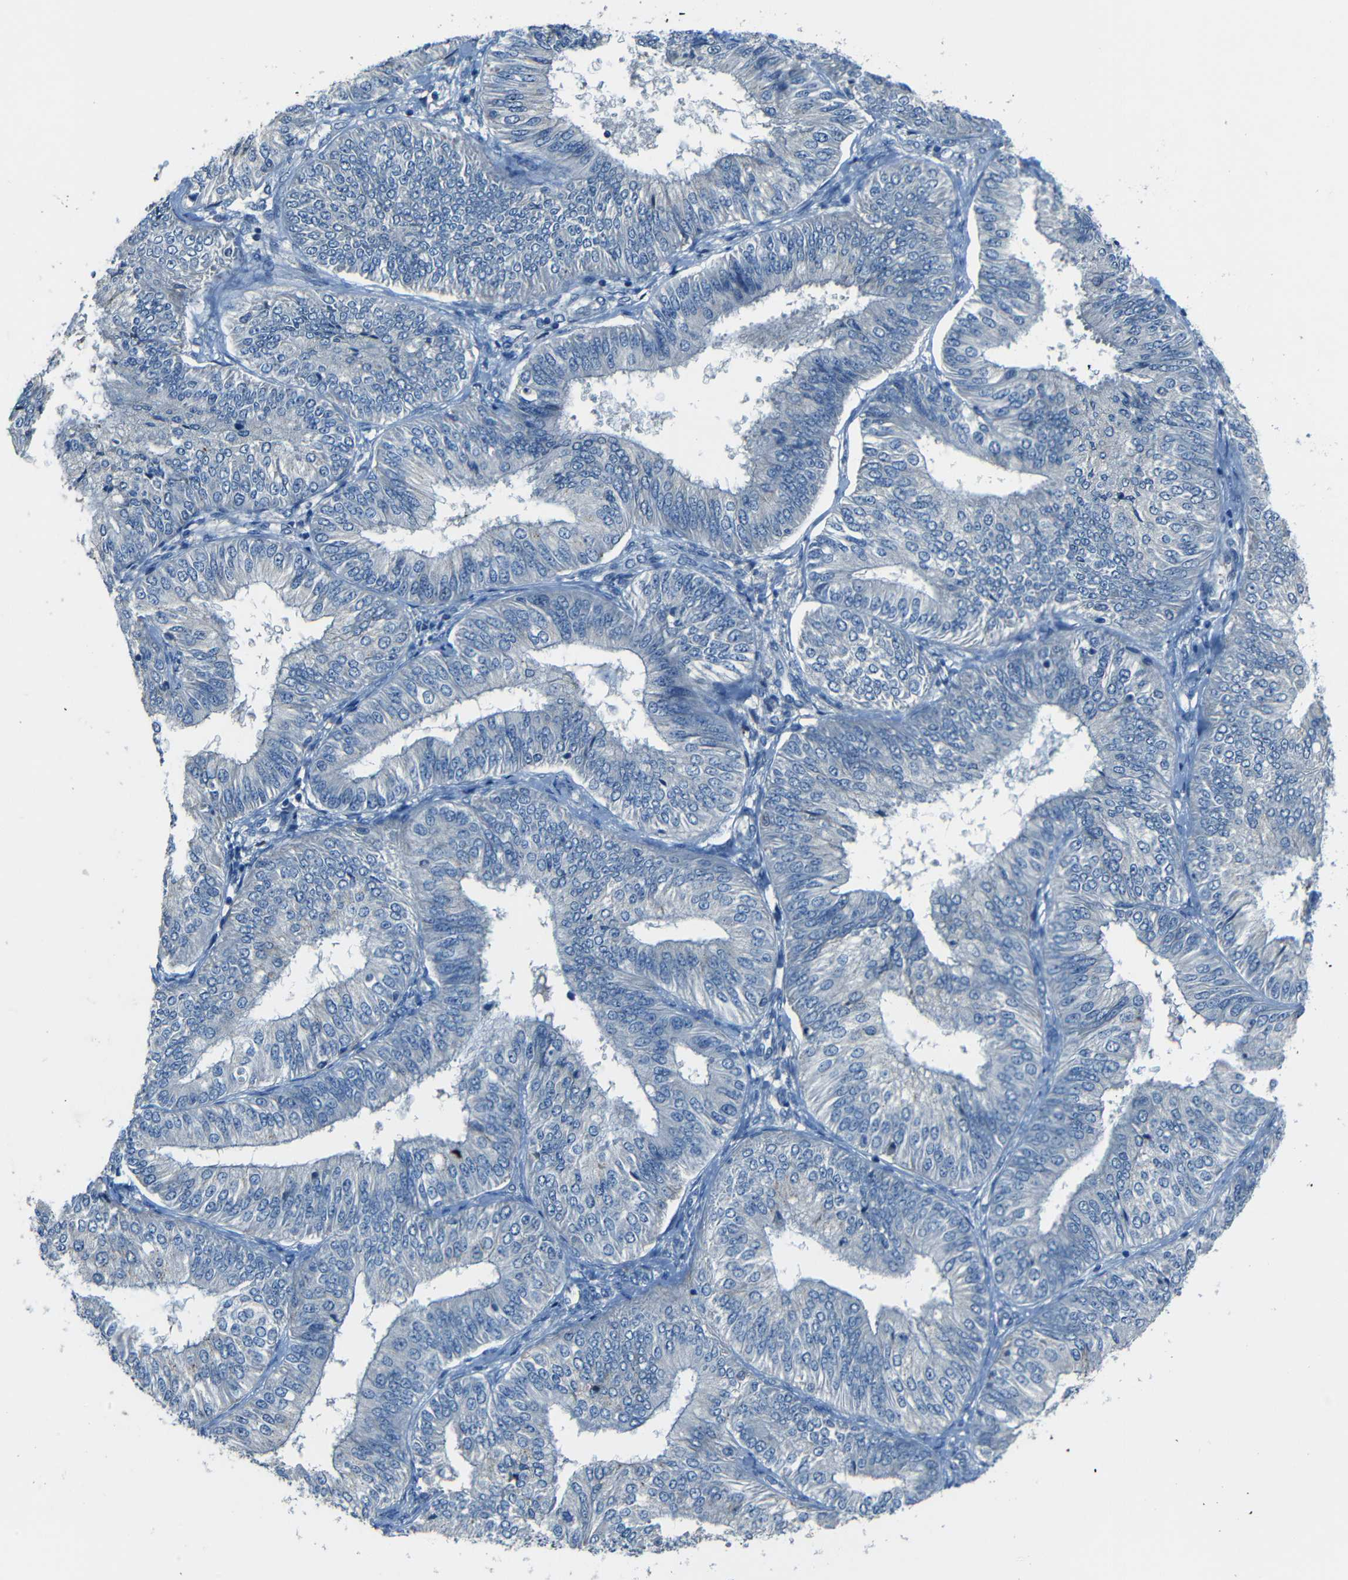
{"staining": {"intensity": "negative", "quantity": "none", "location": "none"}, "tissue": "endometrial cancer", "cell_type": "Tumor cells", "image_type": "cancer", "snomed": [{"axis": "morphology", "description": "Adenocarcinoma, NOS"}, {"axis": "topography", "description": "Endometrium"}], "caption": "The photomicrograph reveals no significant staining in tumor cells of endometrial cancer. (DAB (3,3'-diaminobenzidine) immunohistochemistry with hematoxylin counter stain).", "gene": "SLA", "patient": {"sex": "female", "age": 58}}